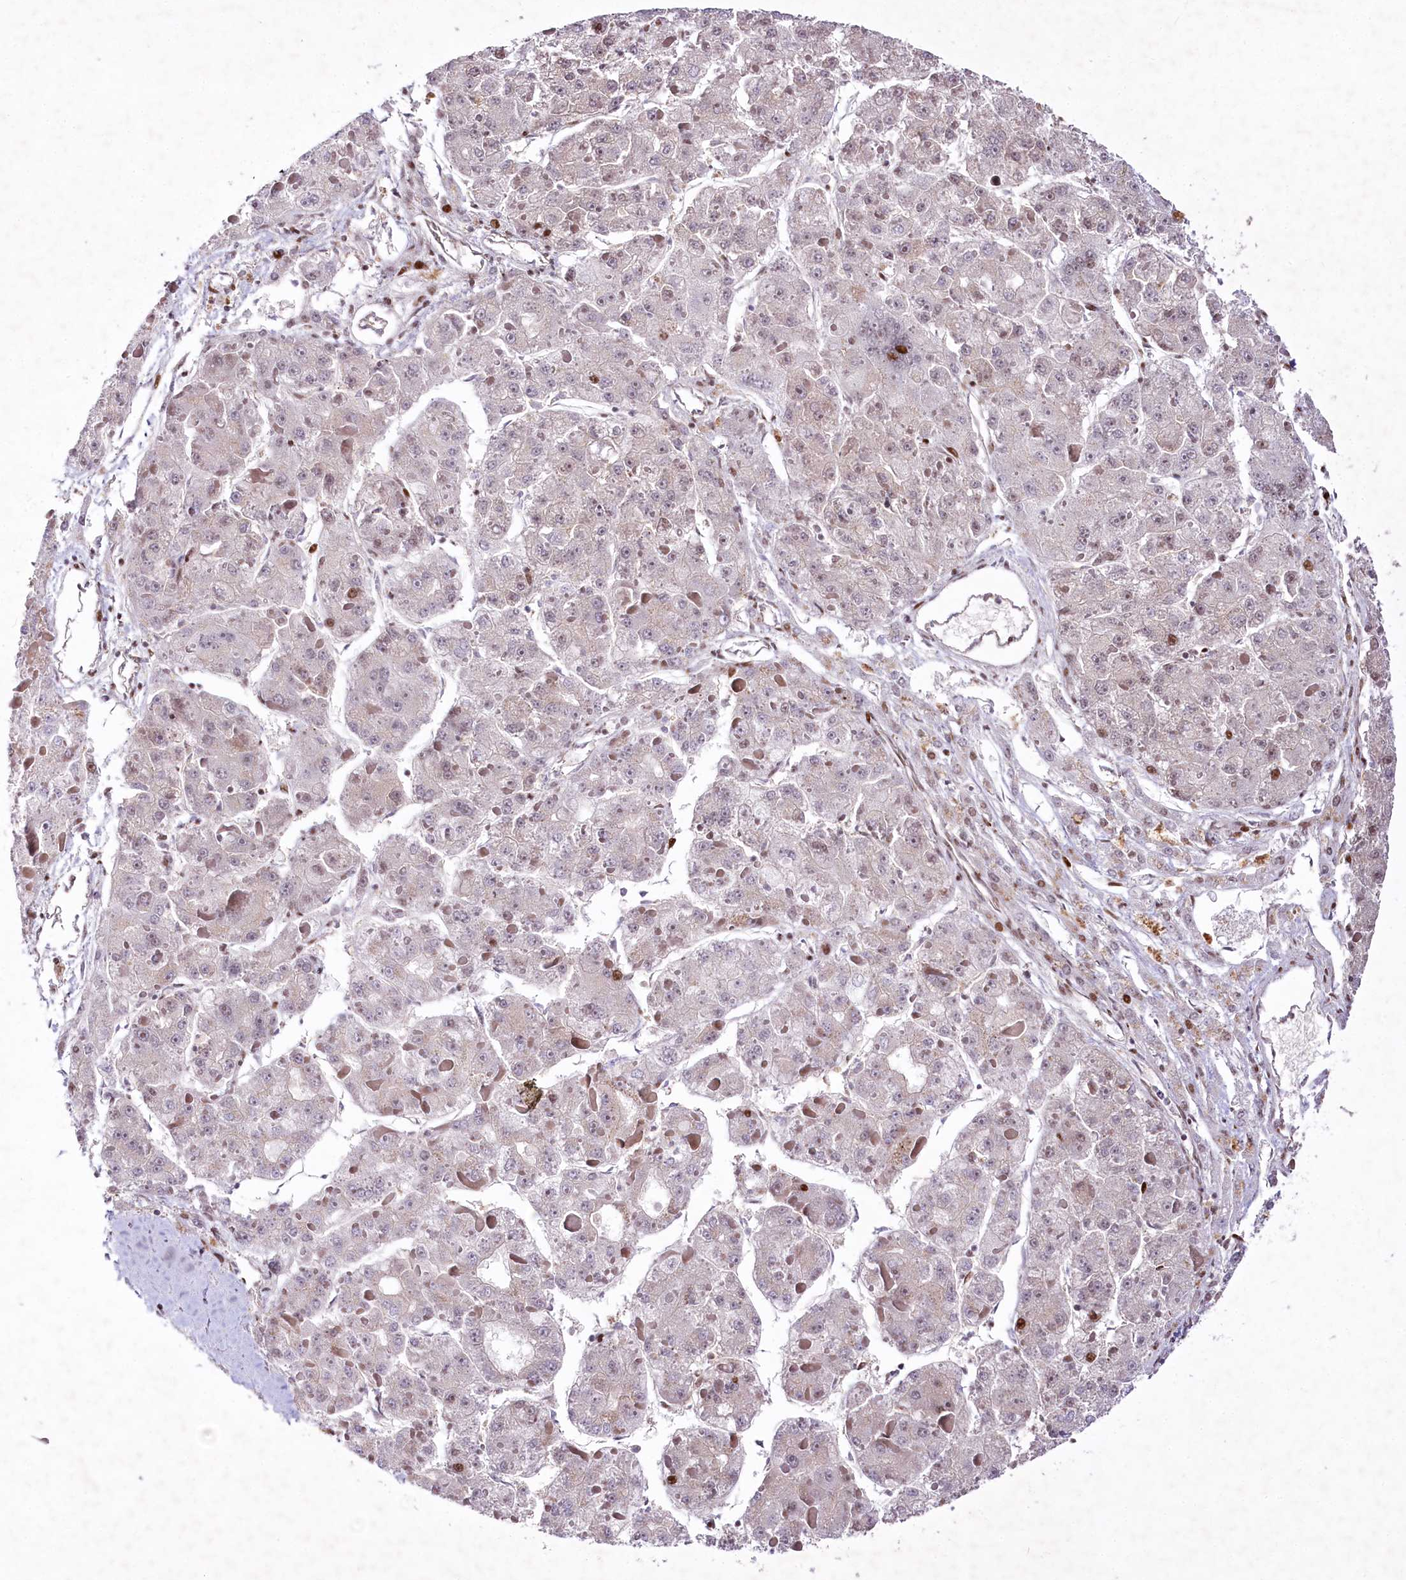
{"staining": {"intensity": "negative", "quantity": "none", "location": "none"}, "tissue": "liver cancer", "cell_type": "Tumor cells", "image_type": "cancer", "snomed": [{"axis": "morphology", "description": "Carcinoma, Hepatocellular, NOS"}, {"axis": "topography", "description": "Liver"}], "caption": "DAB (3,3'-diaminobenzidine) immunohistochemical staining of human liver hepatocellular carcinoma demonstrates no significant staining in tumor cells.", "gene": "ZFYVE27", "patient": {"sex": "female", "age": 73}}